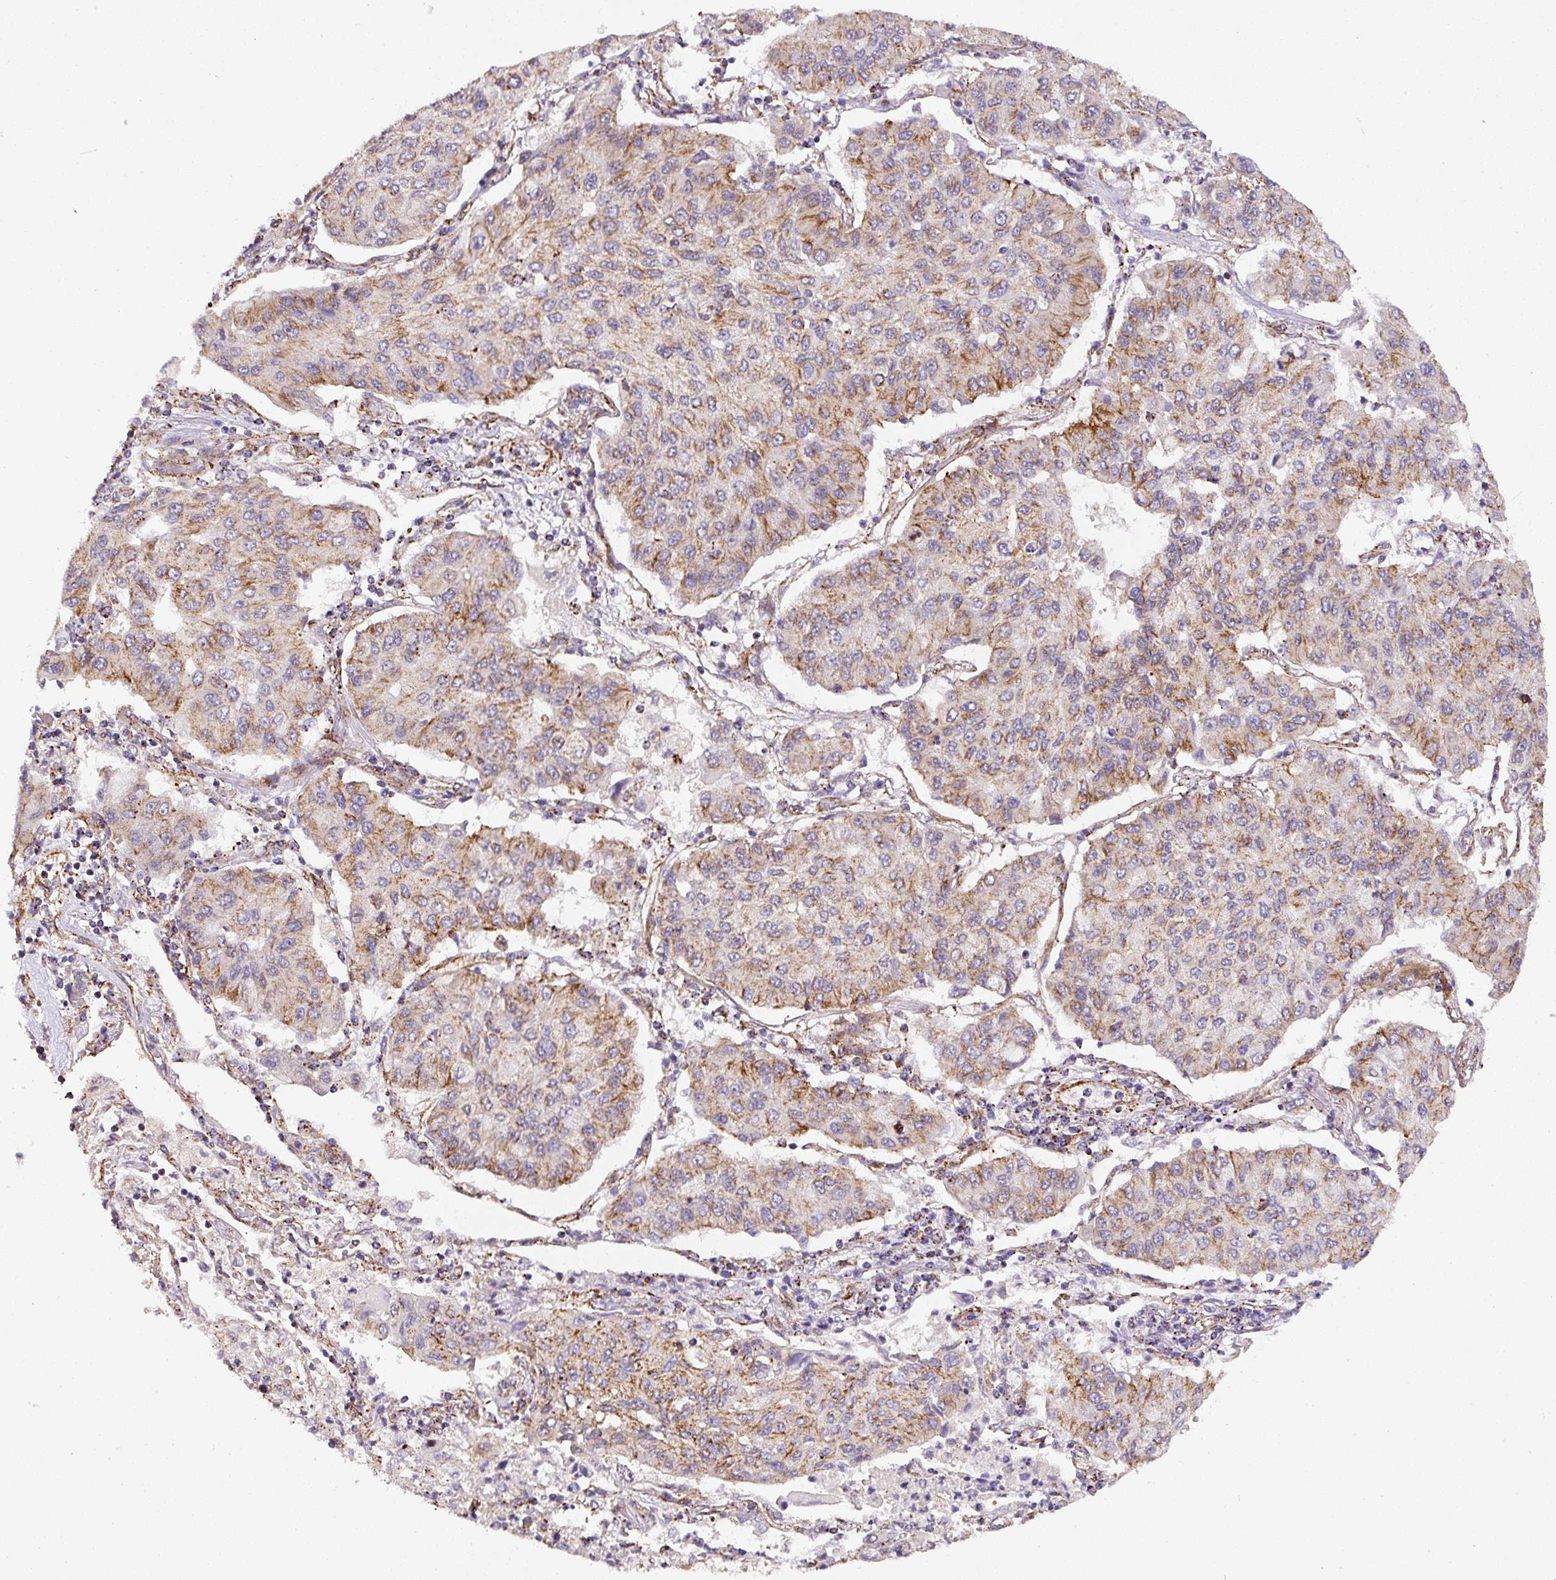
{"staining": {"intensity": "moderate", "quantity": "25%-75%", "location": "cytoplasmic/membranous"}, "tissue": "lung cancer", "cell_type": "Tumor cells", "image_type": "cancer", "snomed": [{"axis": "morphology", "description": "Squamous cell carcinoma, NOS"}, {"axis": "topography", "description": "Lung"}], "caption": "Squamous cell carcinoma (lung) stained with DAB (3,3'-diaminobenzidine) immunohistochemistry (IHC) demonstrates medium levels of moderate cytoplasmic/membranous expression in about 25%-75% of tumor cells.", "gene": "RNF170", "patient": {"sex": "male", "age": 74}}